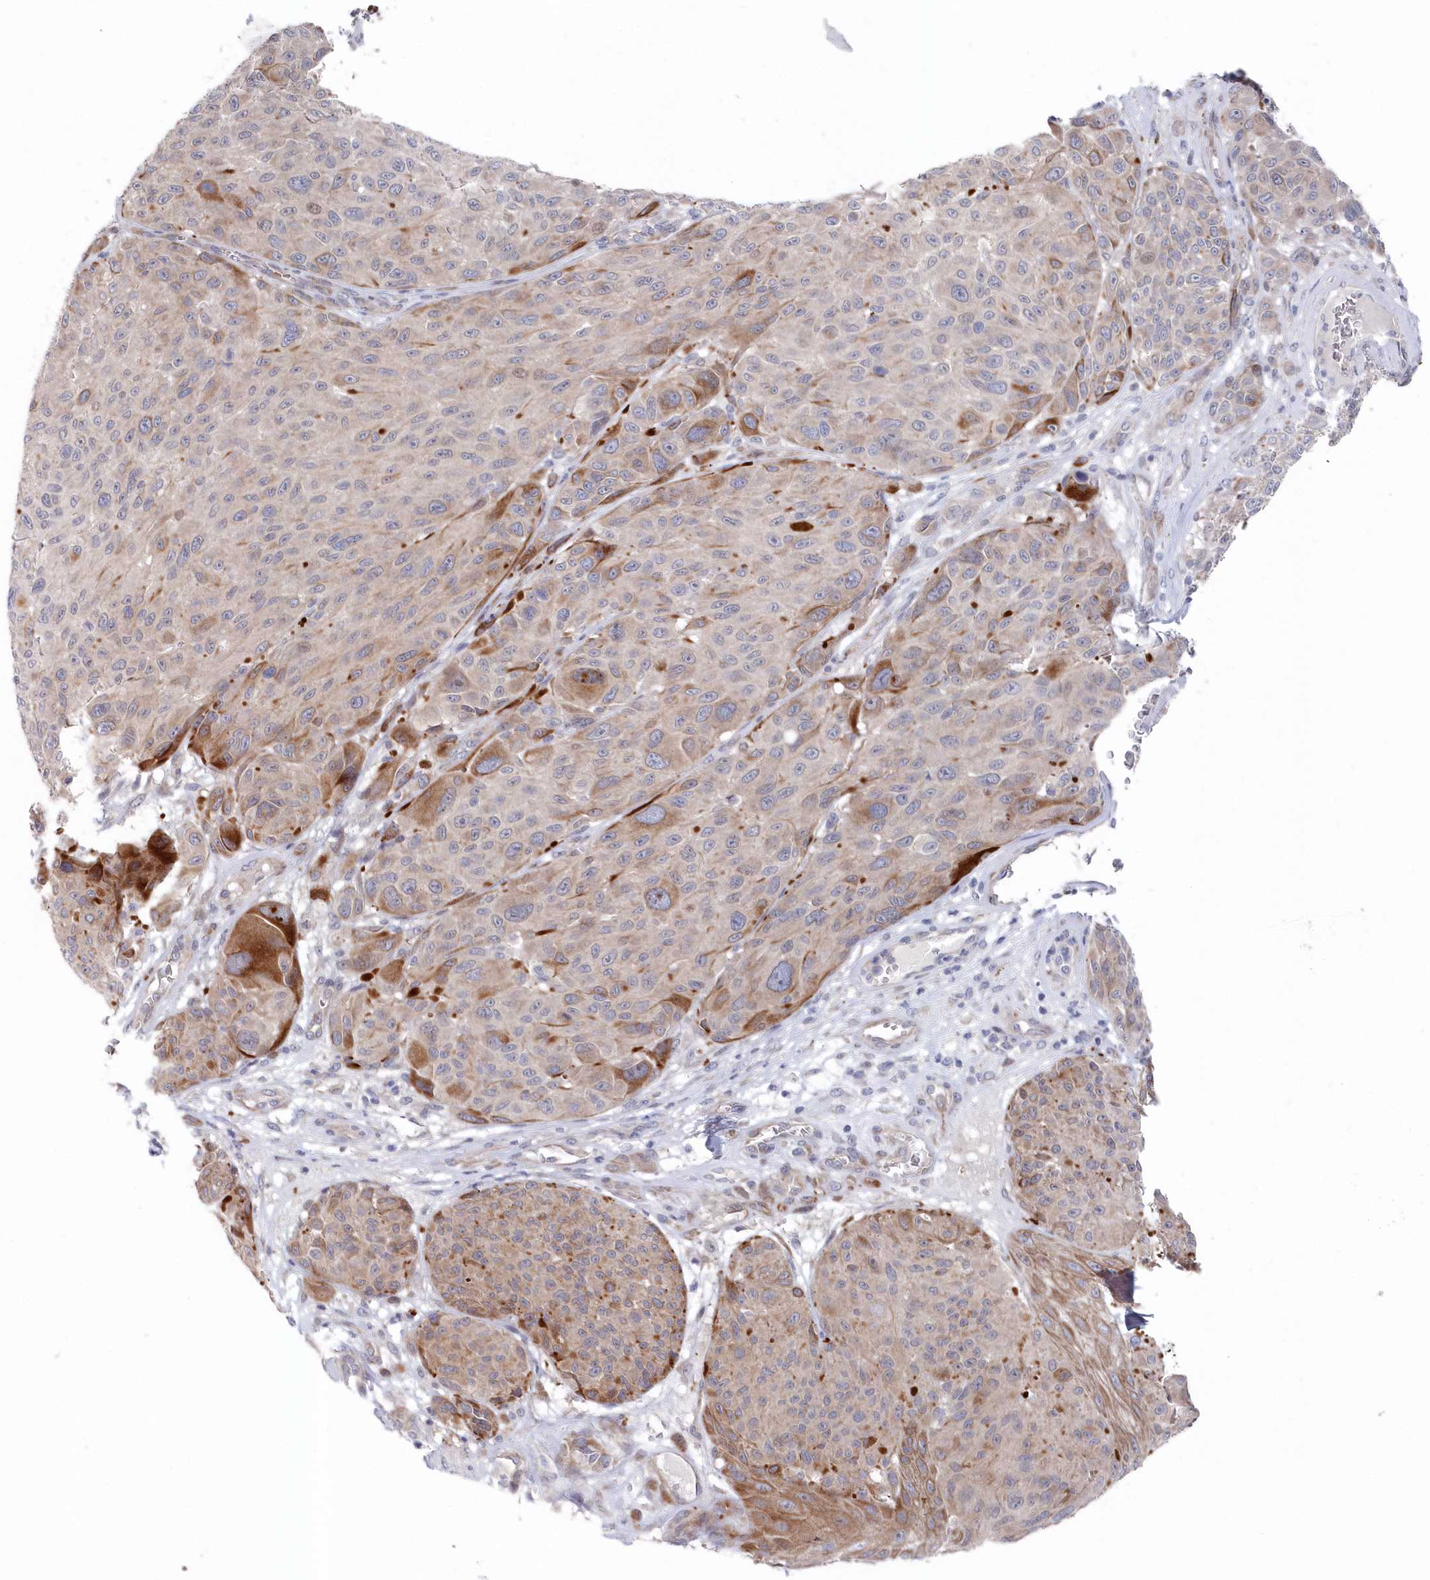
{"staining": {"intensity": "moderate", "quantity": "<25%", "location": "cytoplasmic/membranous"}, "tissue": "melanoma", "cell_type": "Tumor cells", "image_type": "cancer", "snomed": [{"axis": "morphology", "description": "Malignant melanoma, NOS"}, {"axis": "topography", "description": "Skin"}], "caption": "Human malignant melanoma stained with a brown dye exhibits moderate cytoplasmic/membranous positive expression in about <25% of tumor cells.", "gene": "KIAA1586", "patient": {"sex": "male", "age": 83}}